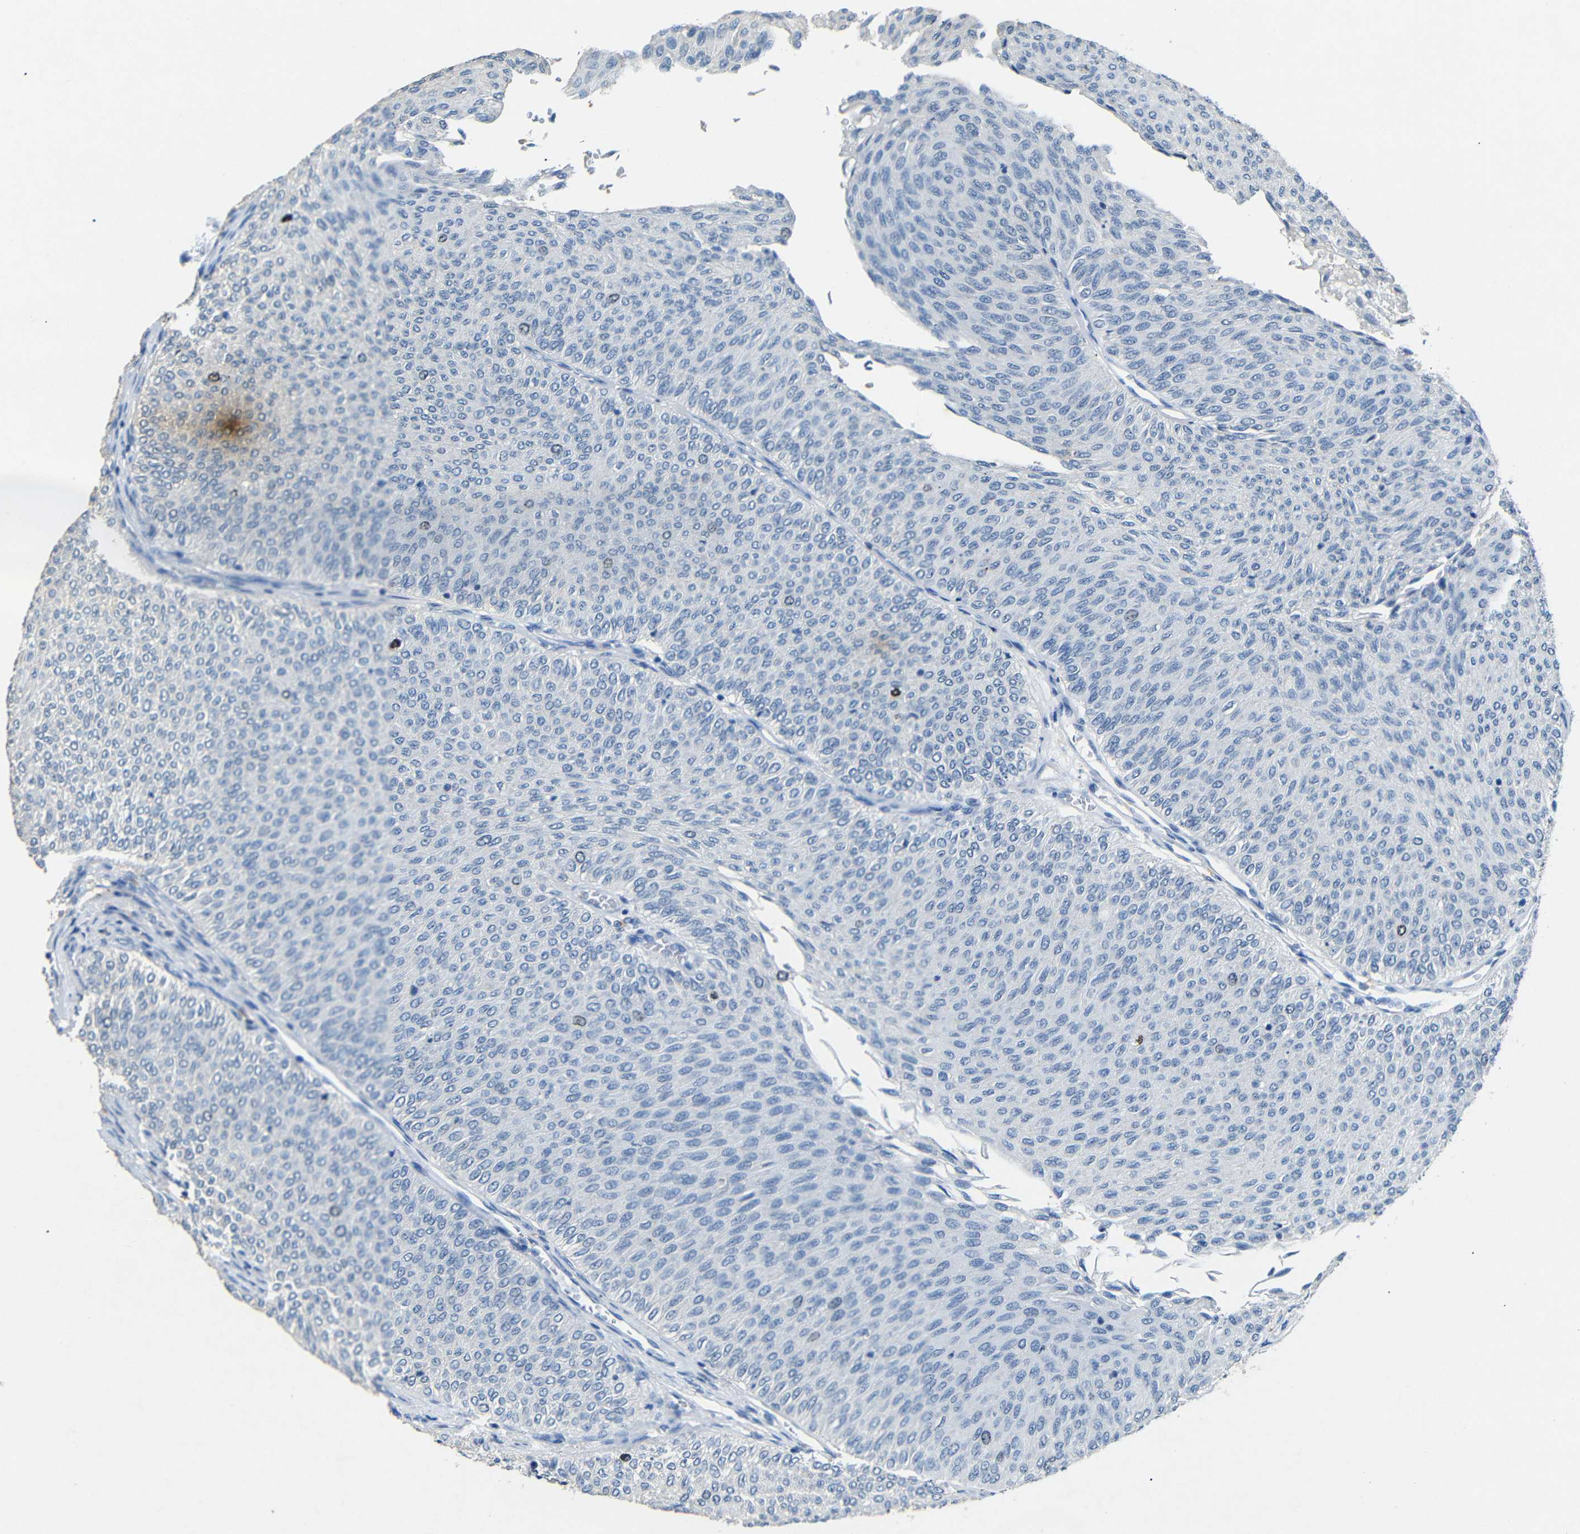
{"staining": {"intensity": "weak", "quantity": "<25%", "location": "nuclear"}, "tissue": "urothelial cancer", "cell_type": "Tumor cells", "image_type": "cancer", "snomed": [{"axis": "morphology", "description": "Urothelial carcinoma, Low grade"}, {"axis": "topography", "description": "Urinary bladder"}], "caption": "Immunohistochemistry (IHC) of low-grade urothelial carcinoma exhibits no positivity in tumor cells.", "gene": "INCENP", "patient": {"sex": "male", "age": 78}}